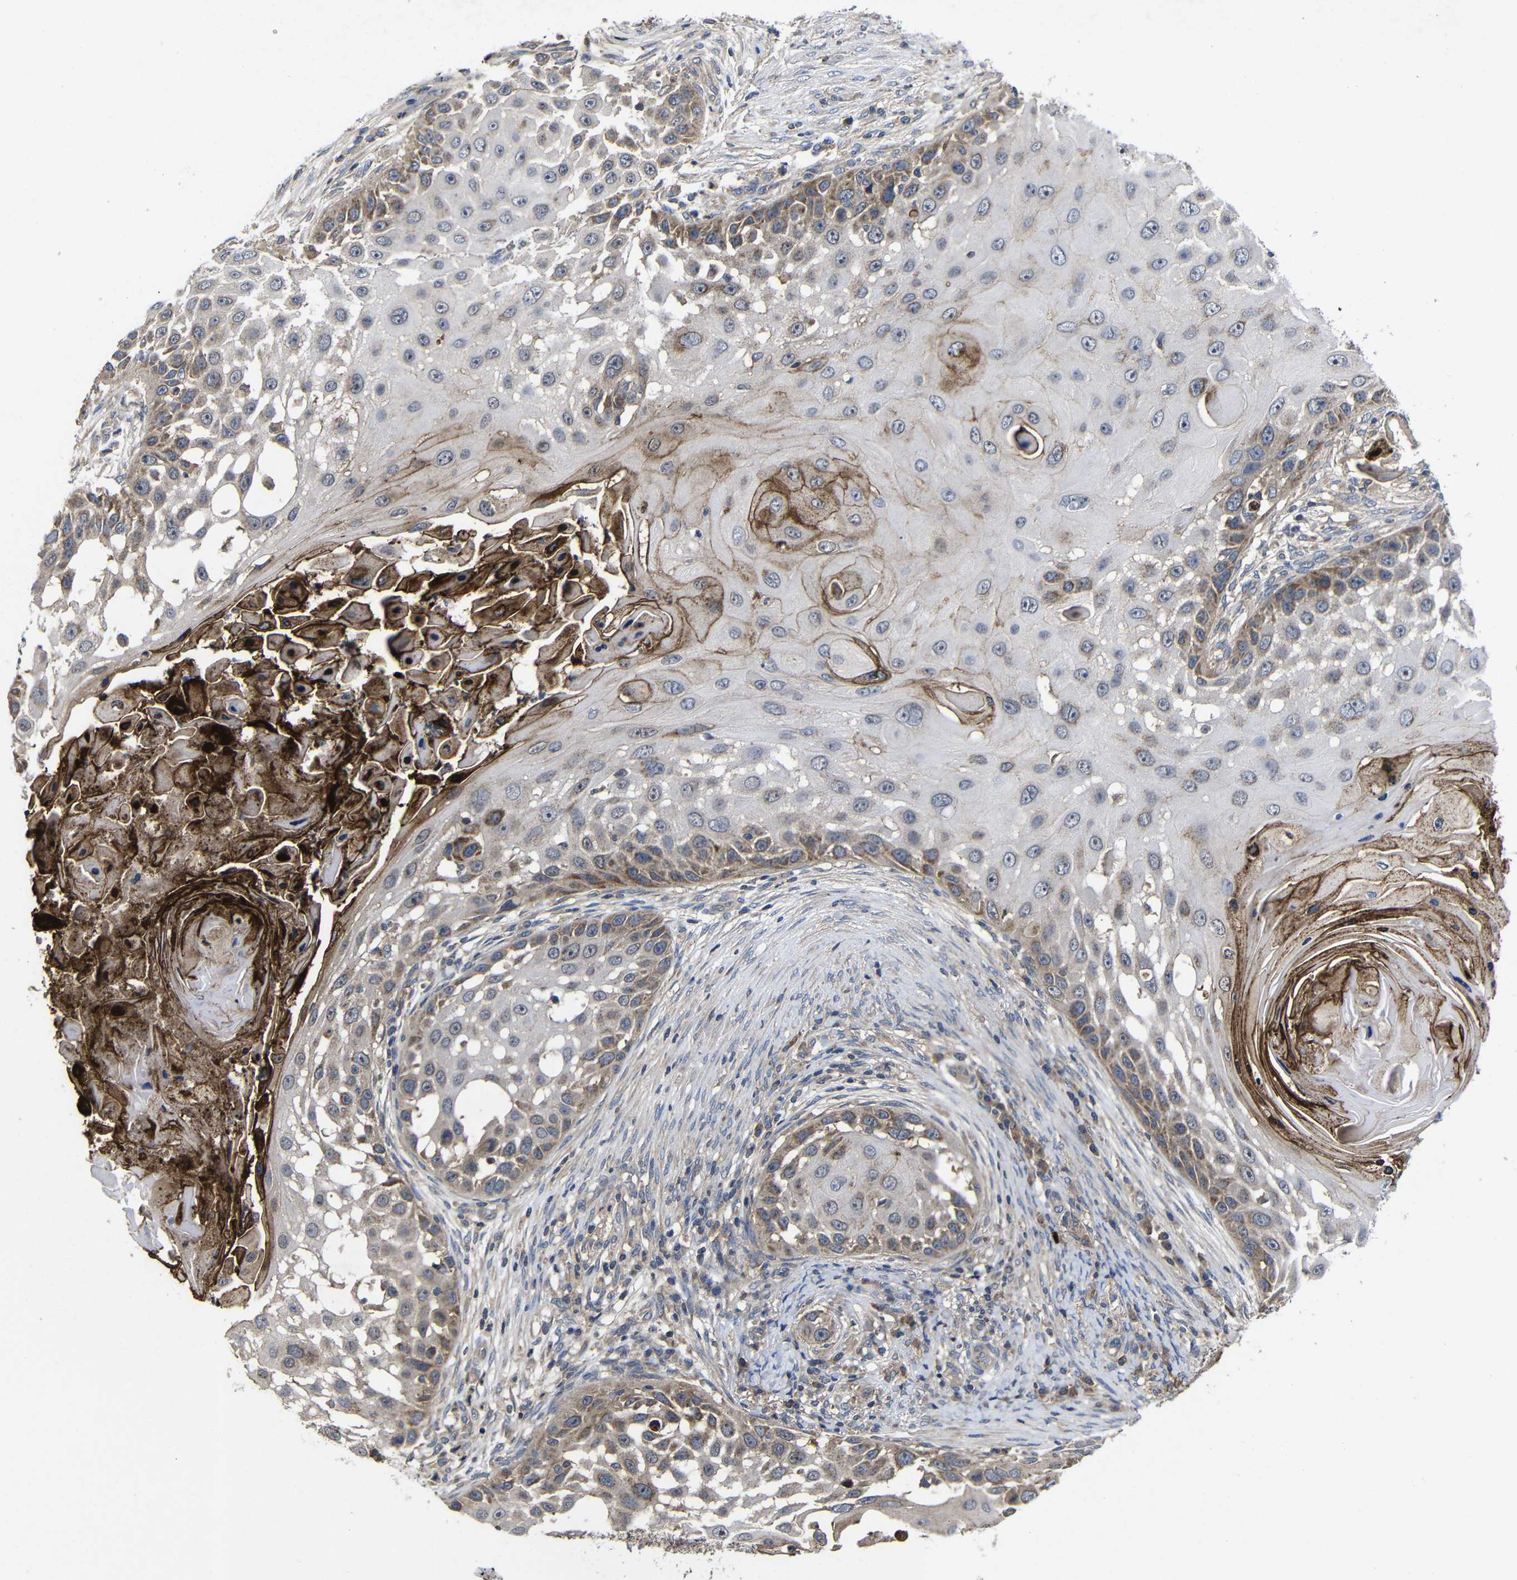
{"staining": {"intensity": "moderate", "quantity": "25%-75%", "location": "cytoplasmic/membranous"}, "tissue": "skin cancer", "cell_type": "Tumor cells", "image_type": "cancer", "snomed": [{"axis": "morphology", "description": "Squamous cell carcinoma, NOS"}, {"axis": "topography", "description": "Skin"}], "caption": "Skin cancer stained for a protein (brown) shows moderate cytoplasmic/membranous positive positivity in about 25%-75% of tumor cells.", "gene": "LPAR5", "patient": {"sex": "female", "age": 44}}